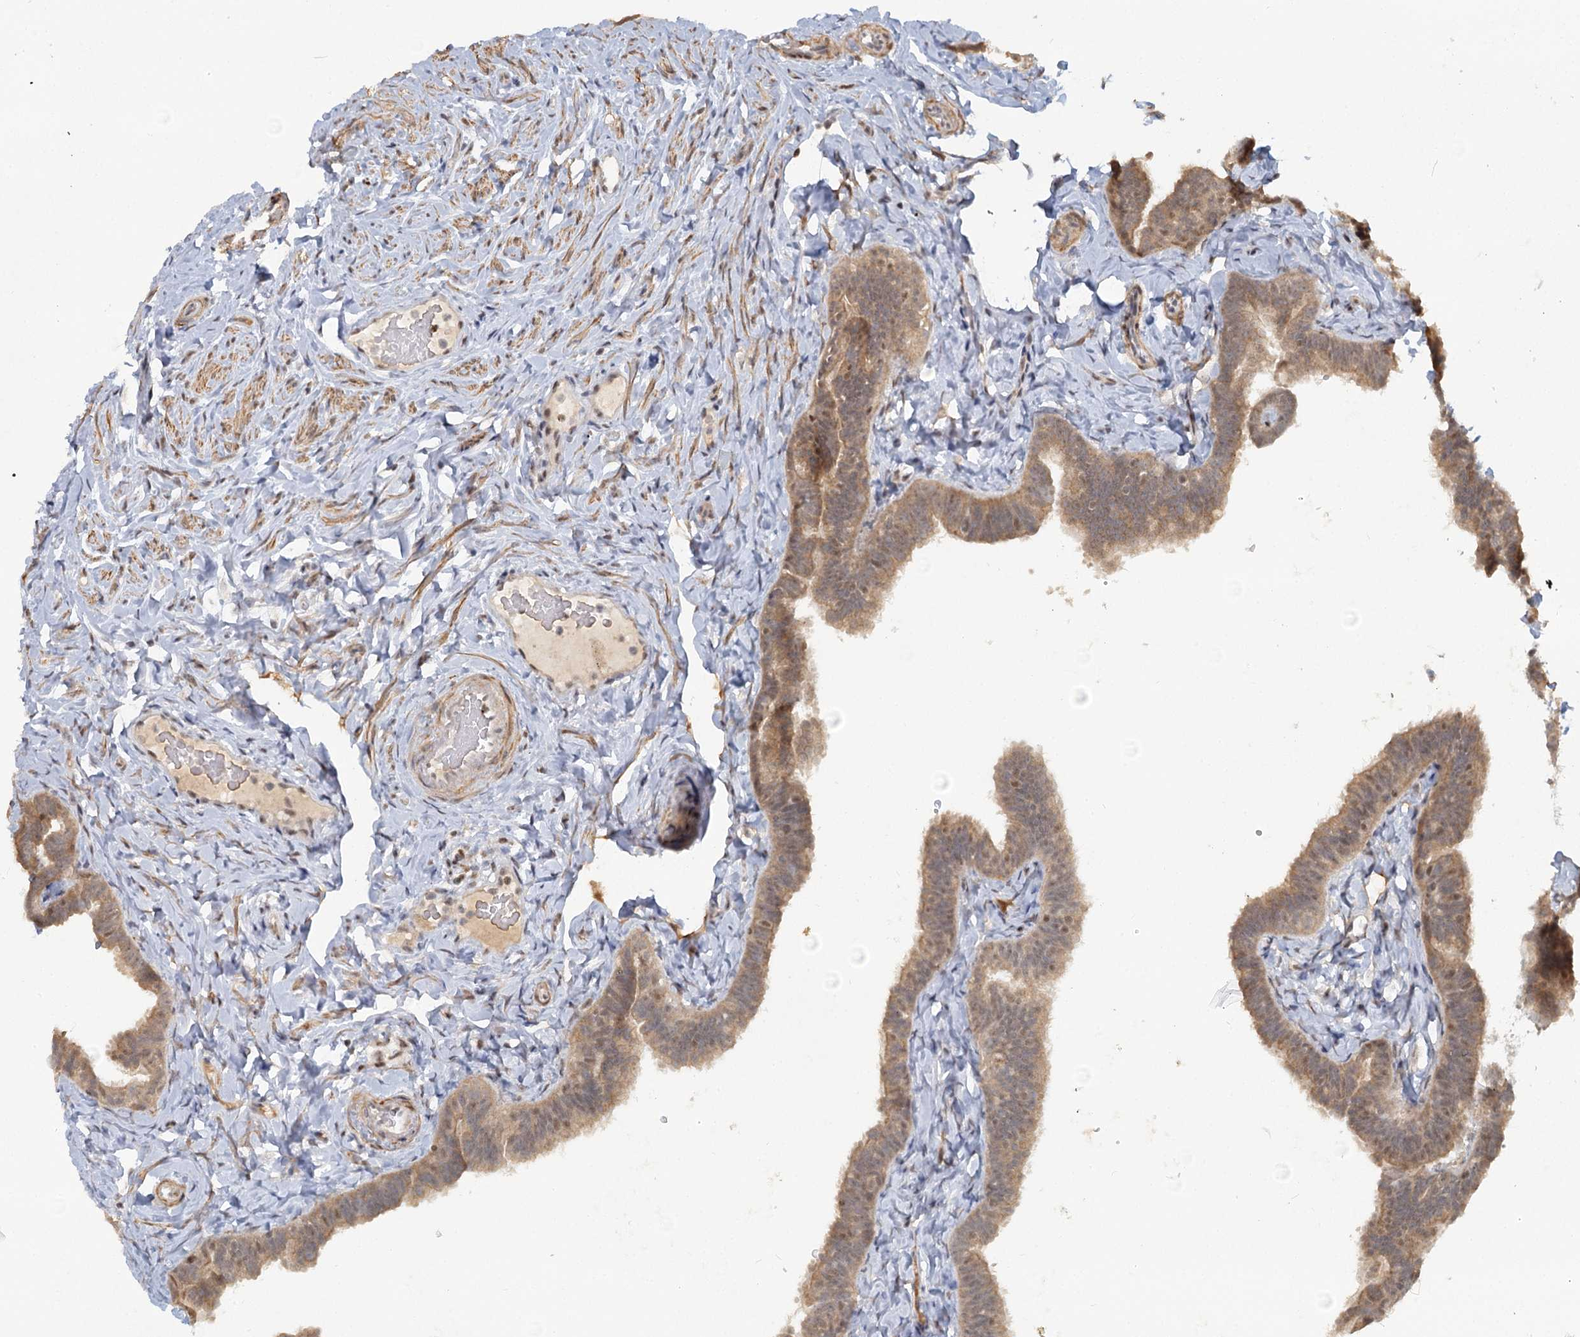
{"staining": {"intensity": "moderate", "quantity": "25%-75%", "location": "cytoplasmic/membranous"}, "tissue": "fallopian tube", "cell_type": "Glandular cells", "image_type": "normal", "snomed": [{"axis": "morphology", "description": "Normal tissue, NOS"}, {"axis": "topography", "description": "Fallopian tube"}], "caption": "A histopathology image showing moderate cytoplasmic/membranous positivity in approximately 25%-75% of glandular cells in benign fallopian tube, as visualized by brown immunohistochemical staining.", "gene": "GPATCH11", "patient": {"sex": "female", "age": 65}}